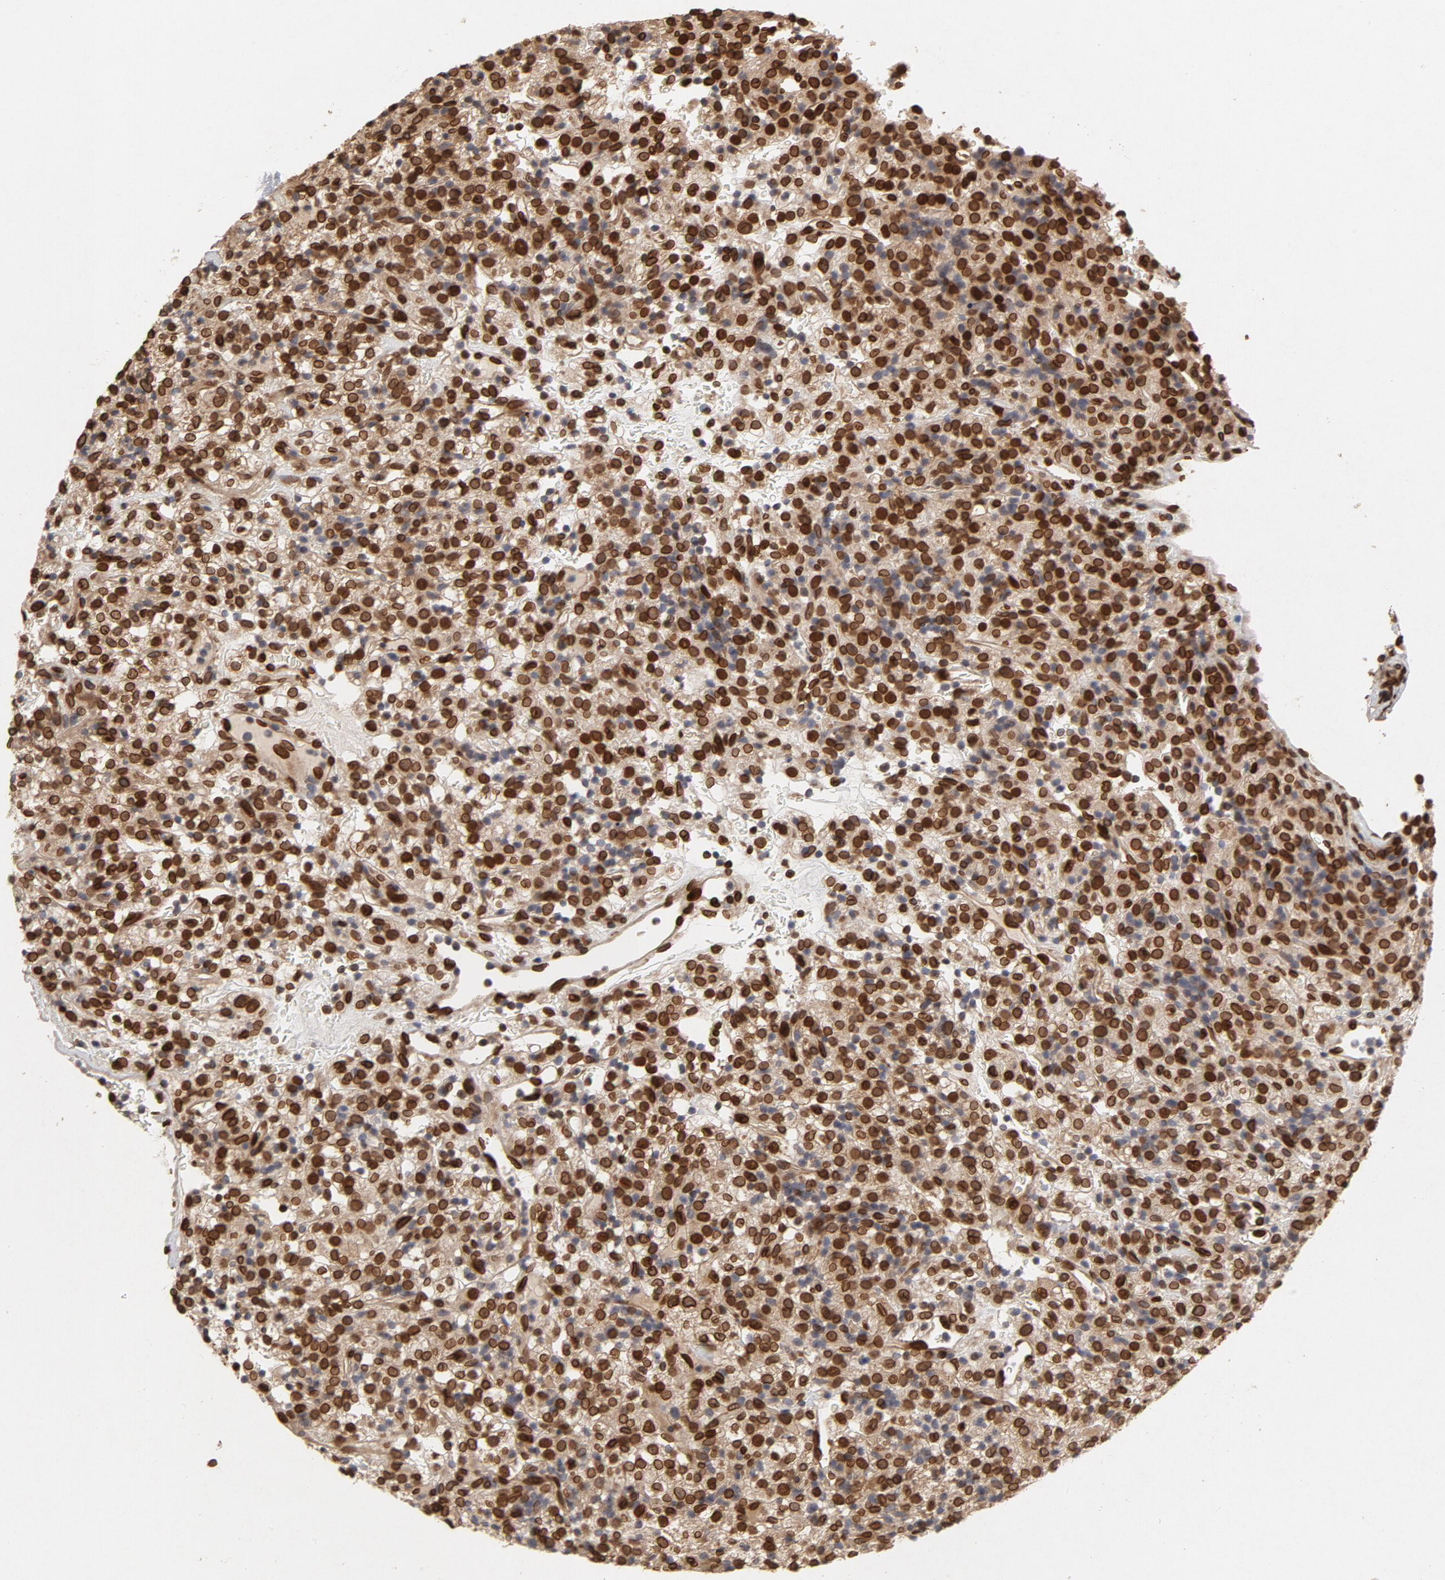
{"staining": {"intensity": "strong", "quantity": ">75%", "location": "cytoplasmic/membranous,nuclear"}, "tissue": "renal cancer", "cell_type": "Tumor cells", "image_type": "cancer", "snomed": [{"axis": "morphology", "description": "Normal tissue, NOS"}, {"axis": "morphology", "description": "Adenocarcinoma, NOS"}, {"axis": "topography", "description": "Kidney"}], "caption": "Human adenocarcinoma (renal) stained with a brown dye exhibits strong cytoplasmic/membranous and nuclear positive expression in approximately >75% of tumor cells.", "gene": "LMNA", "patient": {"sex": "female", "age": 72}}